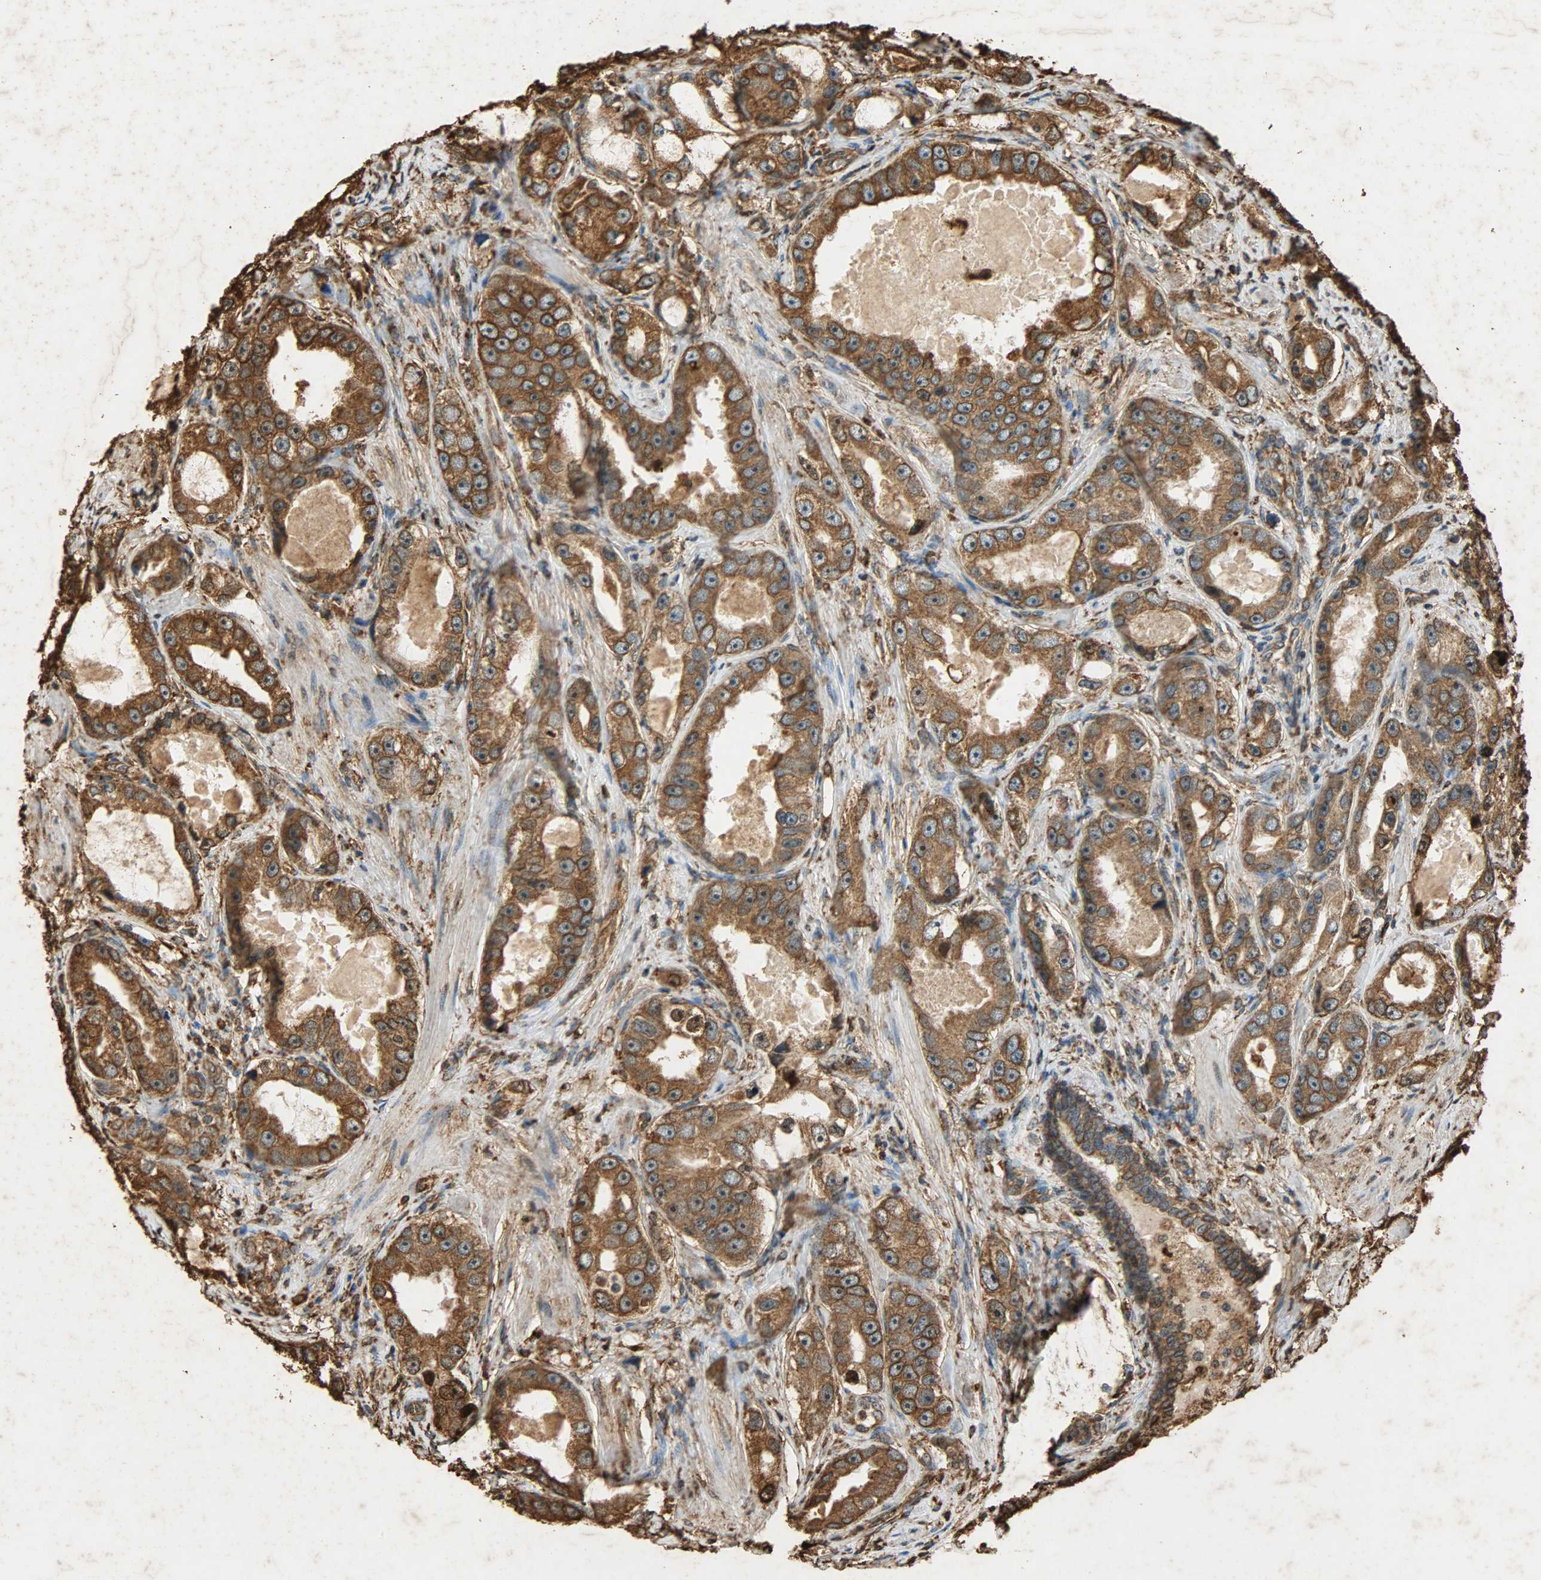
{"staining": {"intensity": "strong", "quantity": ">75%", "location": "cytoplasmic/membranous"}, "tissue": "prostate cancer", "cell_type": "Tumor cells", "image_type": "cancer", "snomed": [{"axis": "morphology", "description": "Adenocarcinoma, High grade"}, {"axis": "topography", "description": "Prostate"}], "caption": "This image exhibits immunohistochemistry (IHC) staining of prostate cancer, with high strong cytoplasmic/membranous expression in approximately >75% of tumor cells.", "gene": "HSP90B1", "patient": {"sex": "male", "age": 63}}